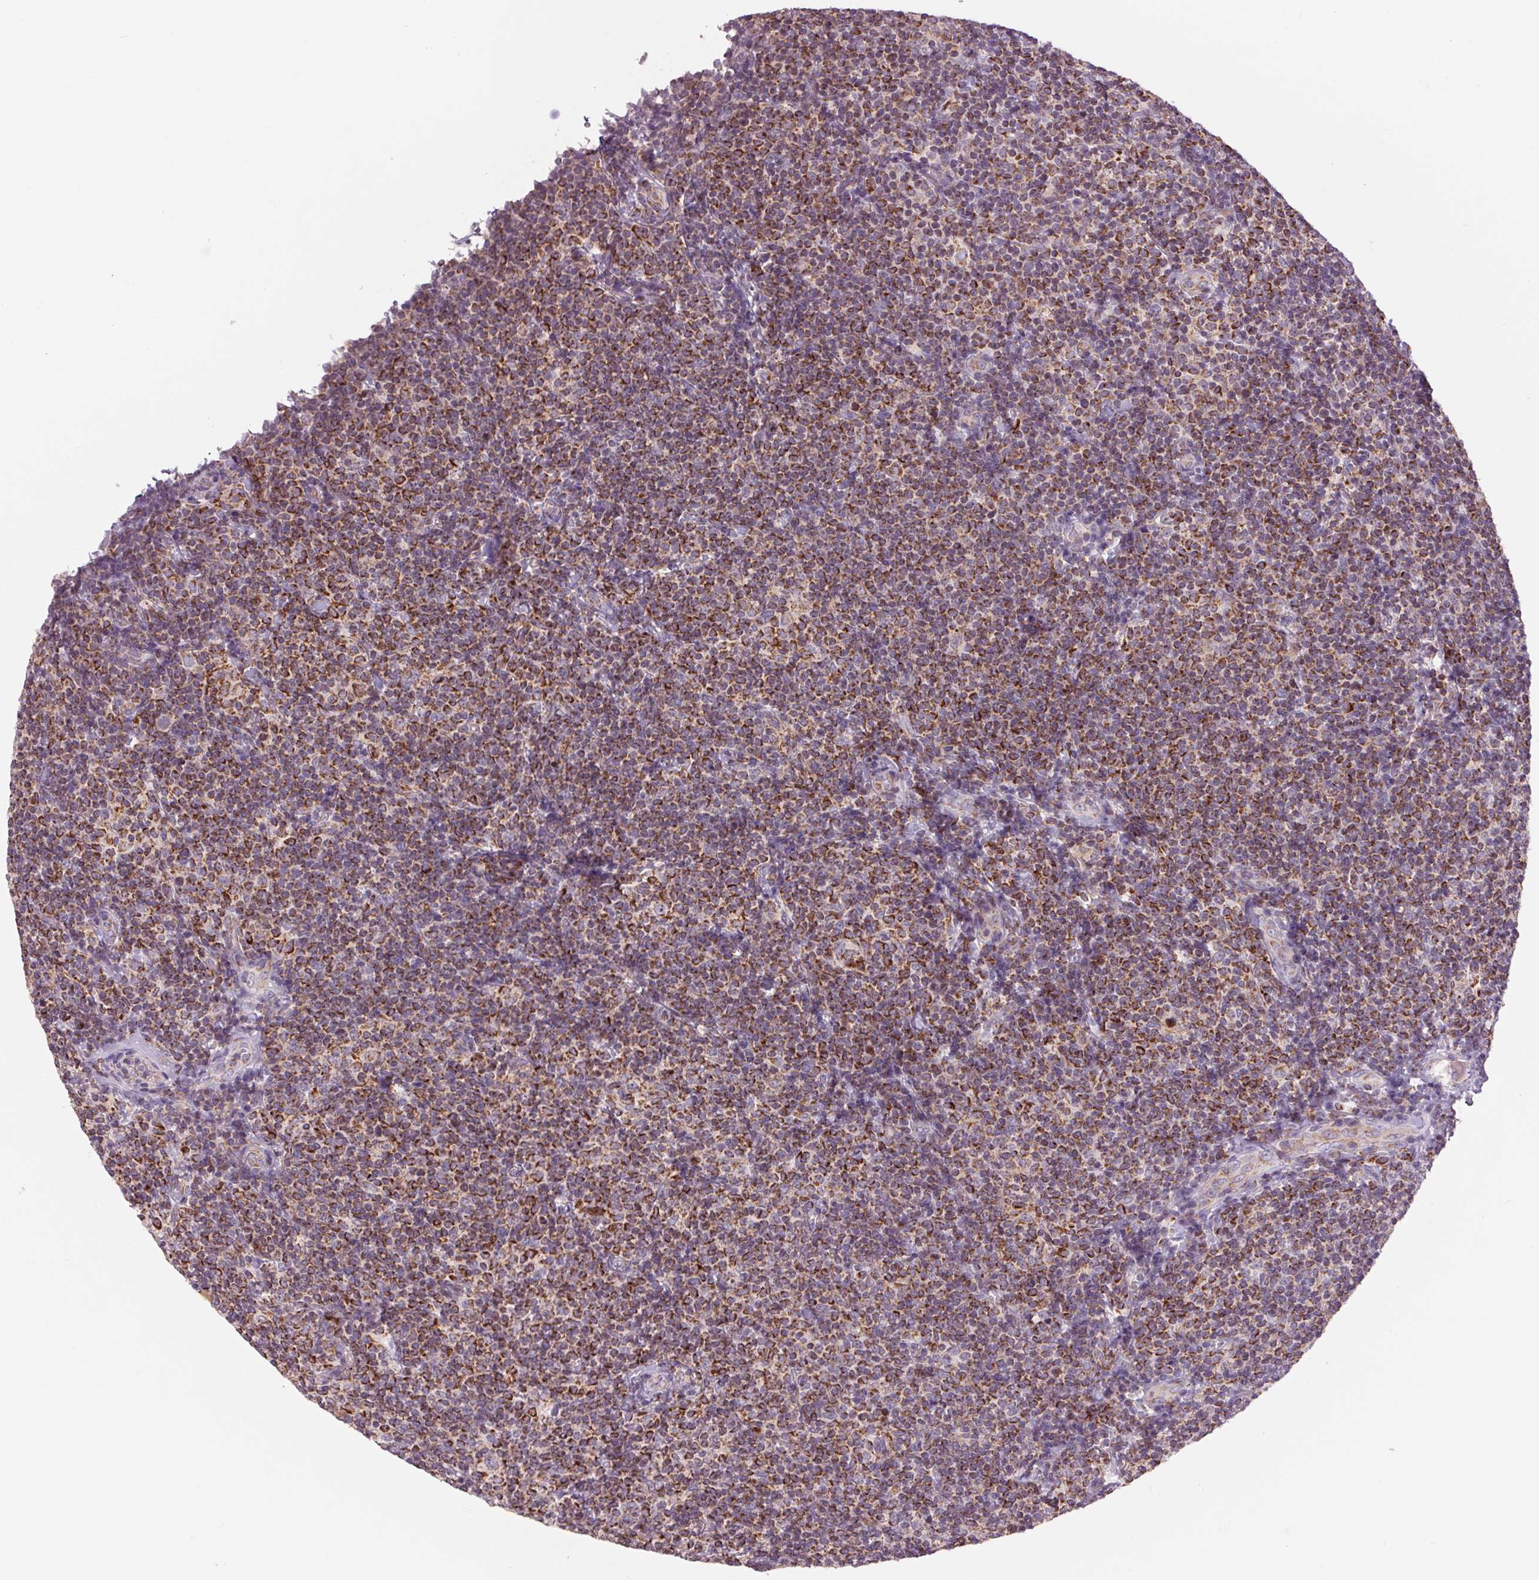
{"staining": {"intensity": "strong", "quantity": ">75%", "location": "cytoplasmic/membranous"}, "tissue": "lymphoma", "cell_type": "Tumor cells", "image_type": "cancer", "snomed": [{"axis": "morphology", "description": "Malignant lymphoma, non-Hodgkin's type, Low grade"}, {"axis": "topography", "description": "Lymph node"}], "caption": "A high amount of strong cytoplasmic/membranous expression is appreciated in approximately >75% of tumor cells in low-grade malignant lymphoma, non-Hodgkin's type tissue.", "gene": "COX6A1", "patient": {"sex": "female", "age": 56}}